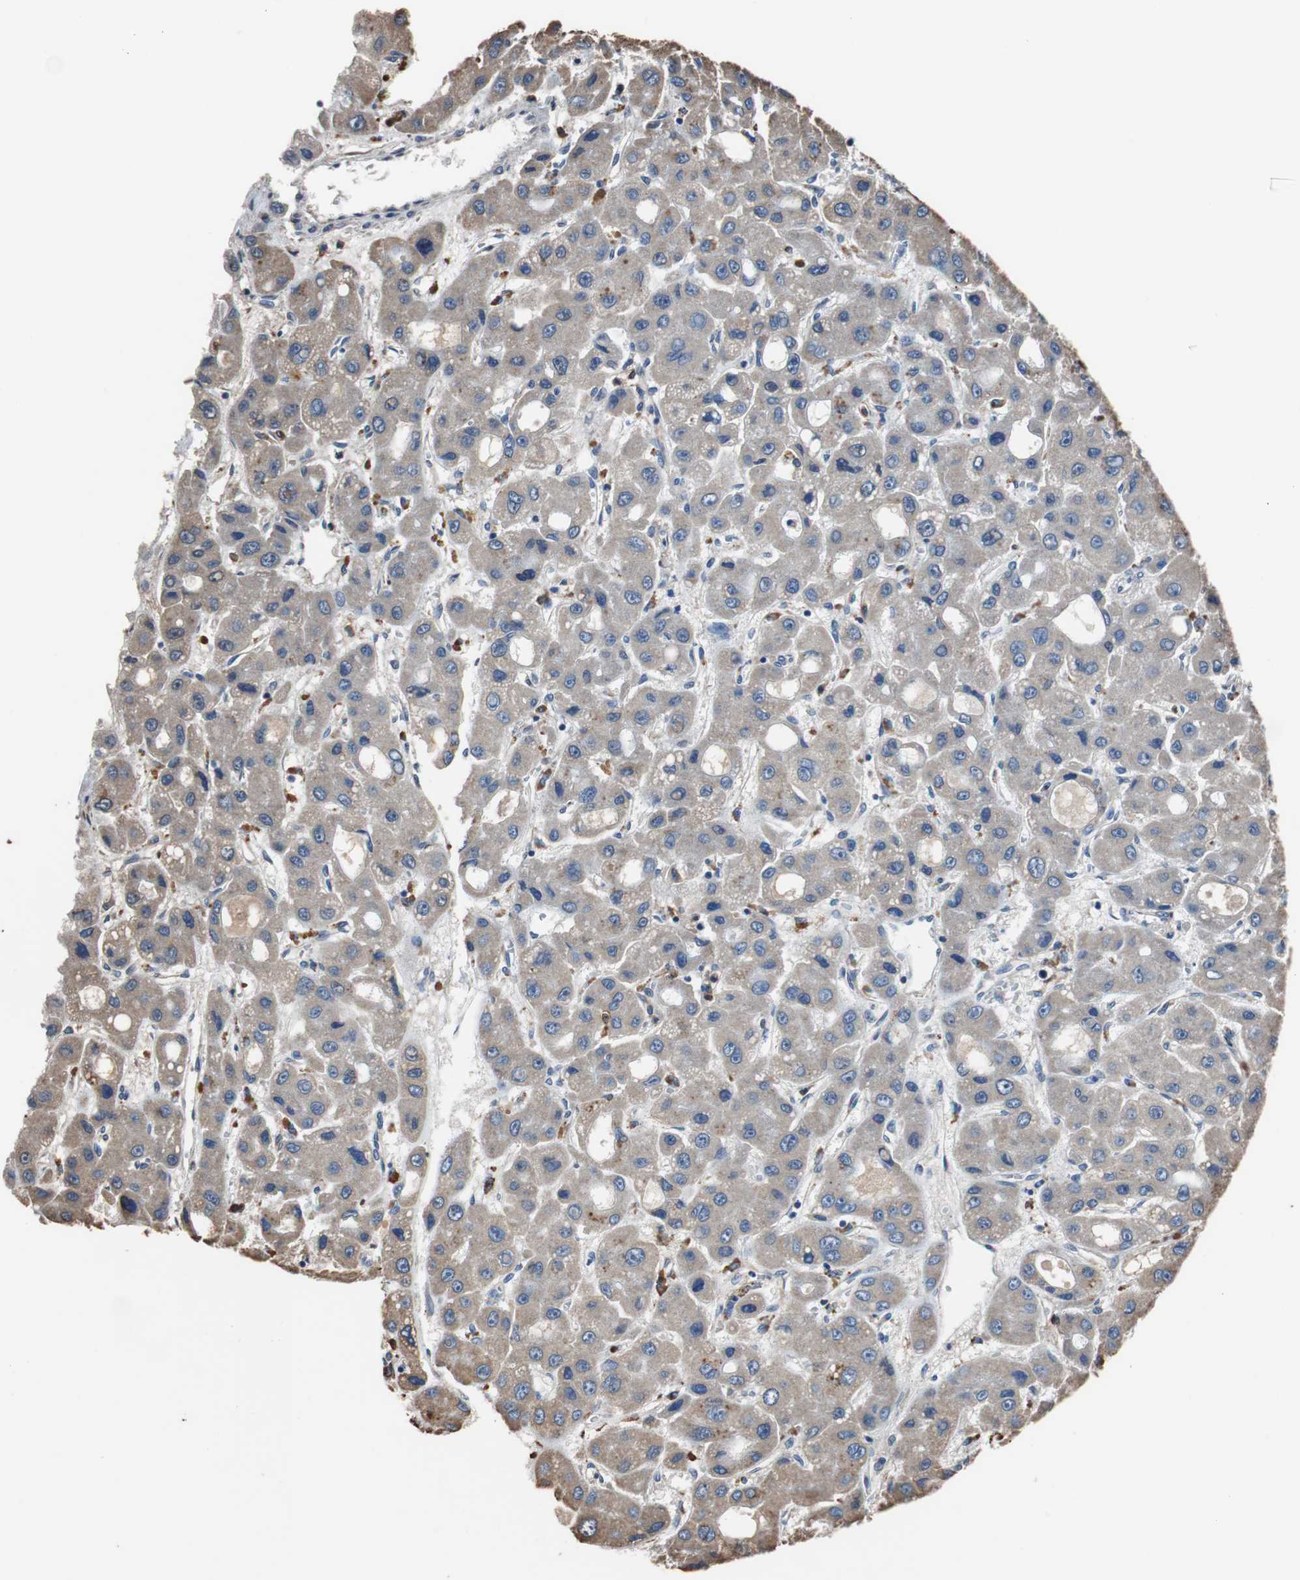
{"staining": {"intensity": "weak", "quantity": ">75%", "location": "cytoplasmic/membranous"}, "tissue": "liver cancer", "cell_type": "Tumor cells", "image_type": "cancer", "snomed": [{"axis": "morphology", "description": "Carcinoma, Hepatocellular, NOS"}, {"axis": "topography", "description": "Liver"}], "caption": "Liver hepatocellular carcinoma tissue displays weak cytoplasmic/membranous expression in about >75% of tumor cells, visualized by immunohistochemistry.", "gene": "SCIMP", "patient": {"sex": "male", "age": 55}}